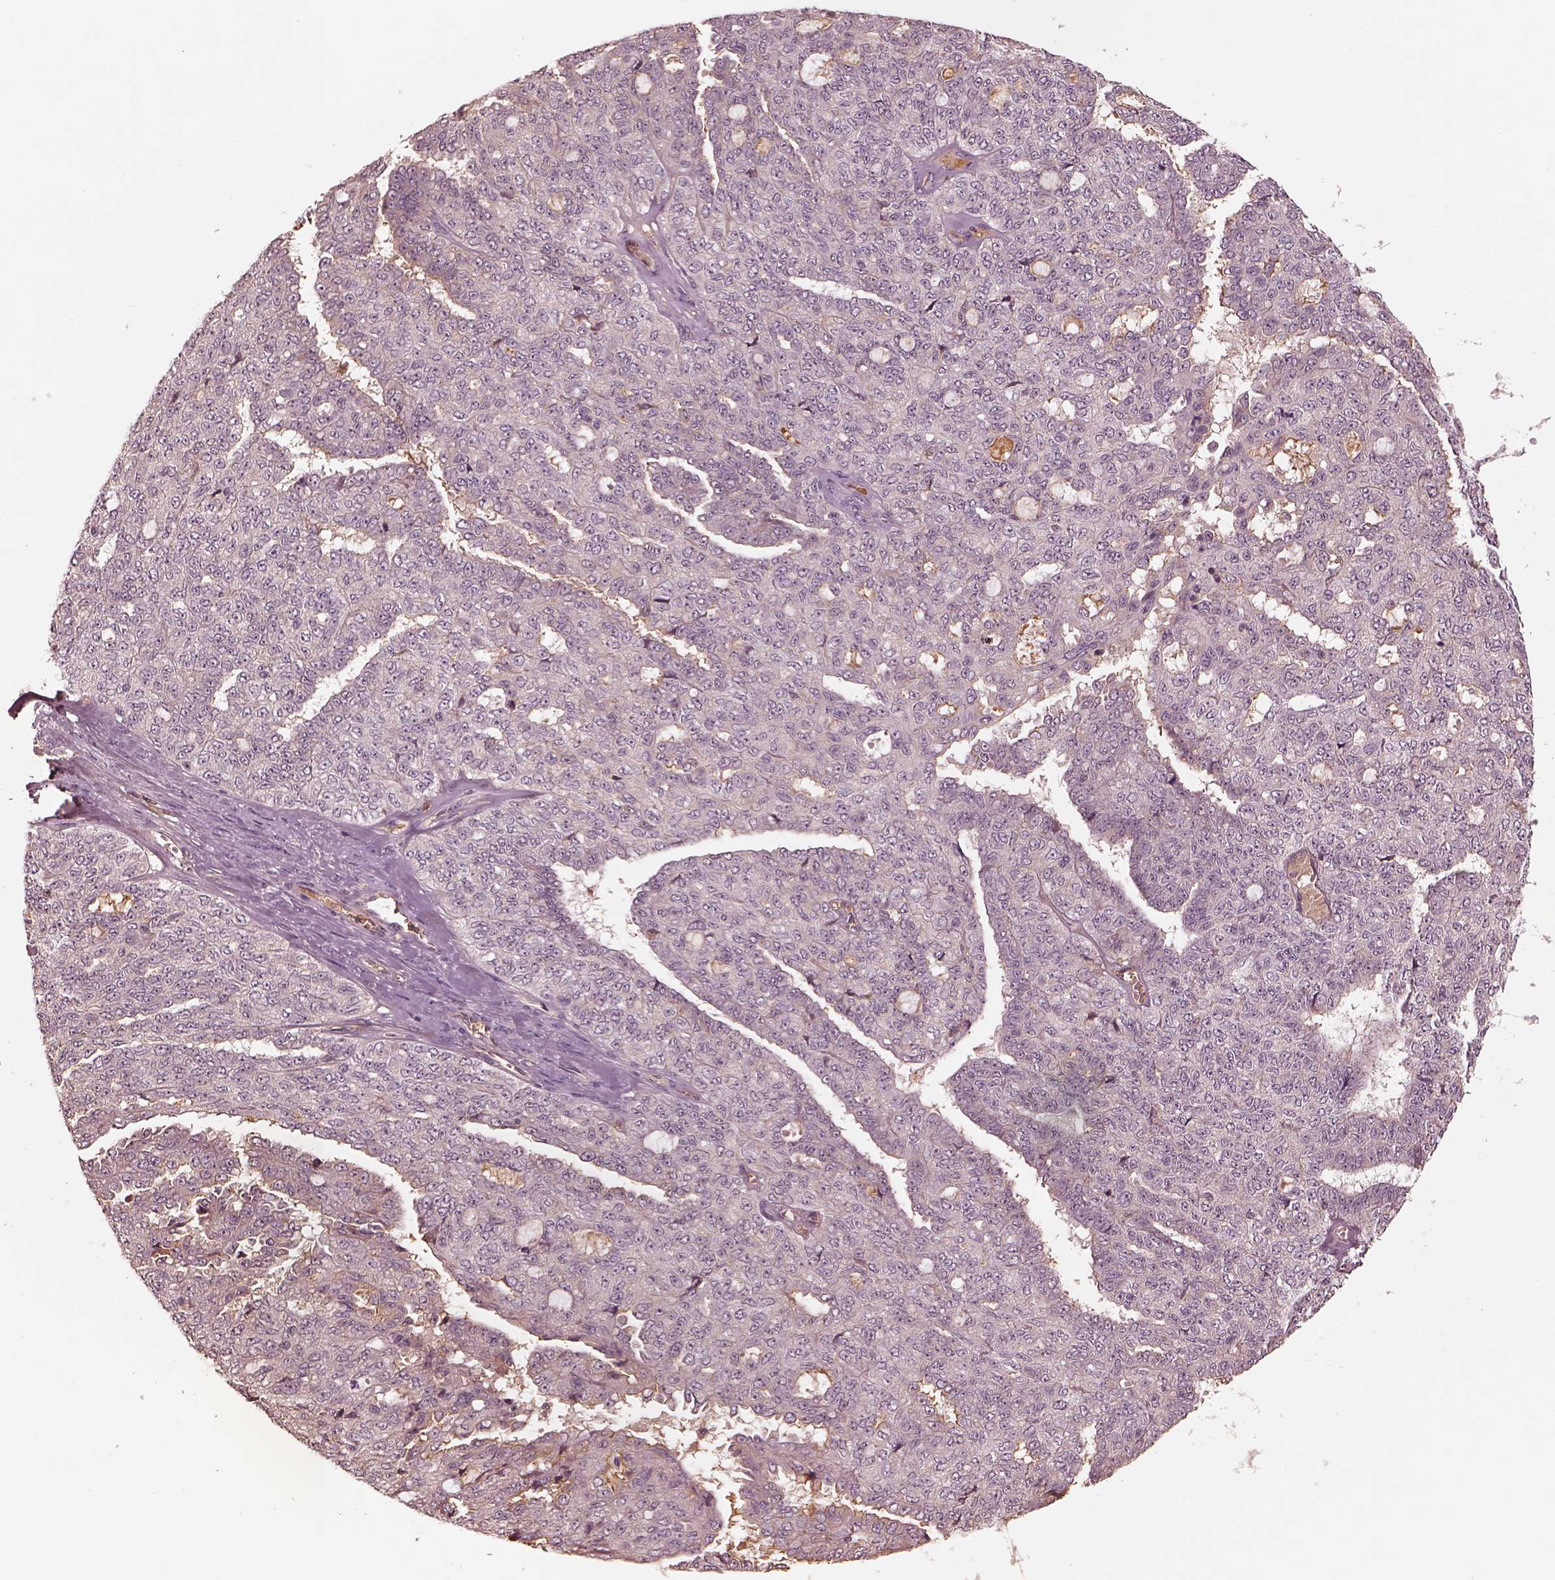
{"staining": {"intensity": "negative", "quantity": "none", "location": "none"}, "tissue": "ovarian cancer", "cell_type": "Tumor cells", "image_type": "cancer", "snomed": [{"axis": "morphology", "description": "Cystadenocarcinoma, serous, NOS"}, {"axis": "topography", "description": "Ovary"}], "caption": "The image reveals no staining of tumor cells in serous cystadenocarcinoma (ovarian). Brightfield microscopy of IHC stained with DAB (3,3'-diaminobenzidine) (brown) and hematoxylin (blue), captured at high magnification.", "gene": "TF", "patient": {"sex": "female", "age": 71}}